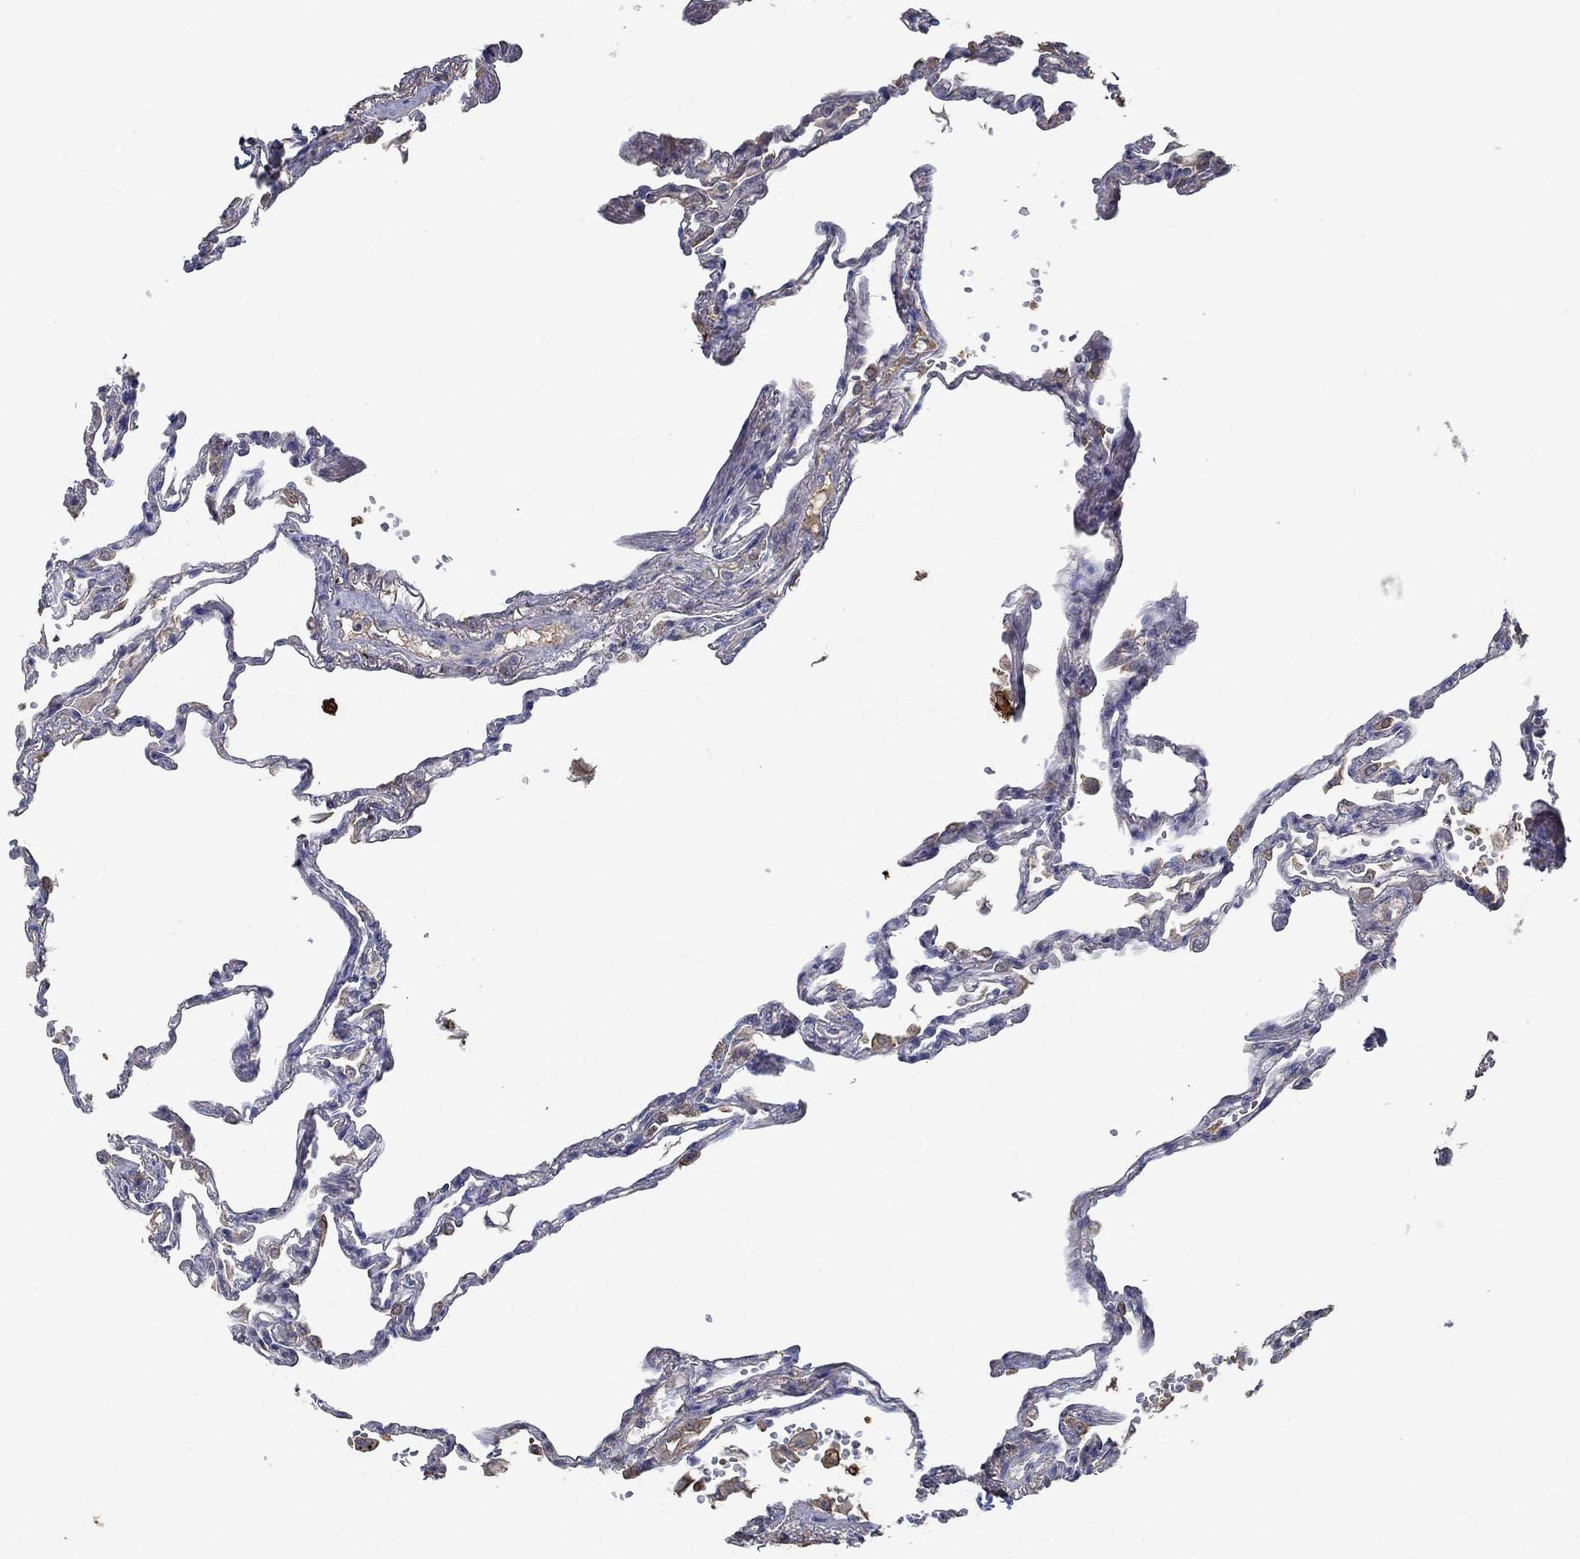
{"staining": {"intensity": "negative", "quantity": "none", "location": "none"}, "tissue": "lung", "cell_type": "Alveolar cells", "image_type": "normal", "snomed": [{"axis": "morphology", "description": "Normal tissue, NOS"}, {"axis": "topography", "description": "Lung"}], "caption": "This is an immunohistochemistry (IHC) image of unremarkable lung. There is no positivity in alveolar cells.", "gene": "IL10", "patient": {"sex": "male", "age": 78}}